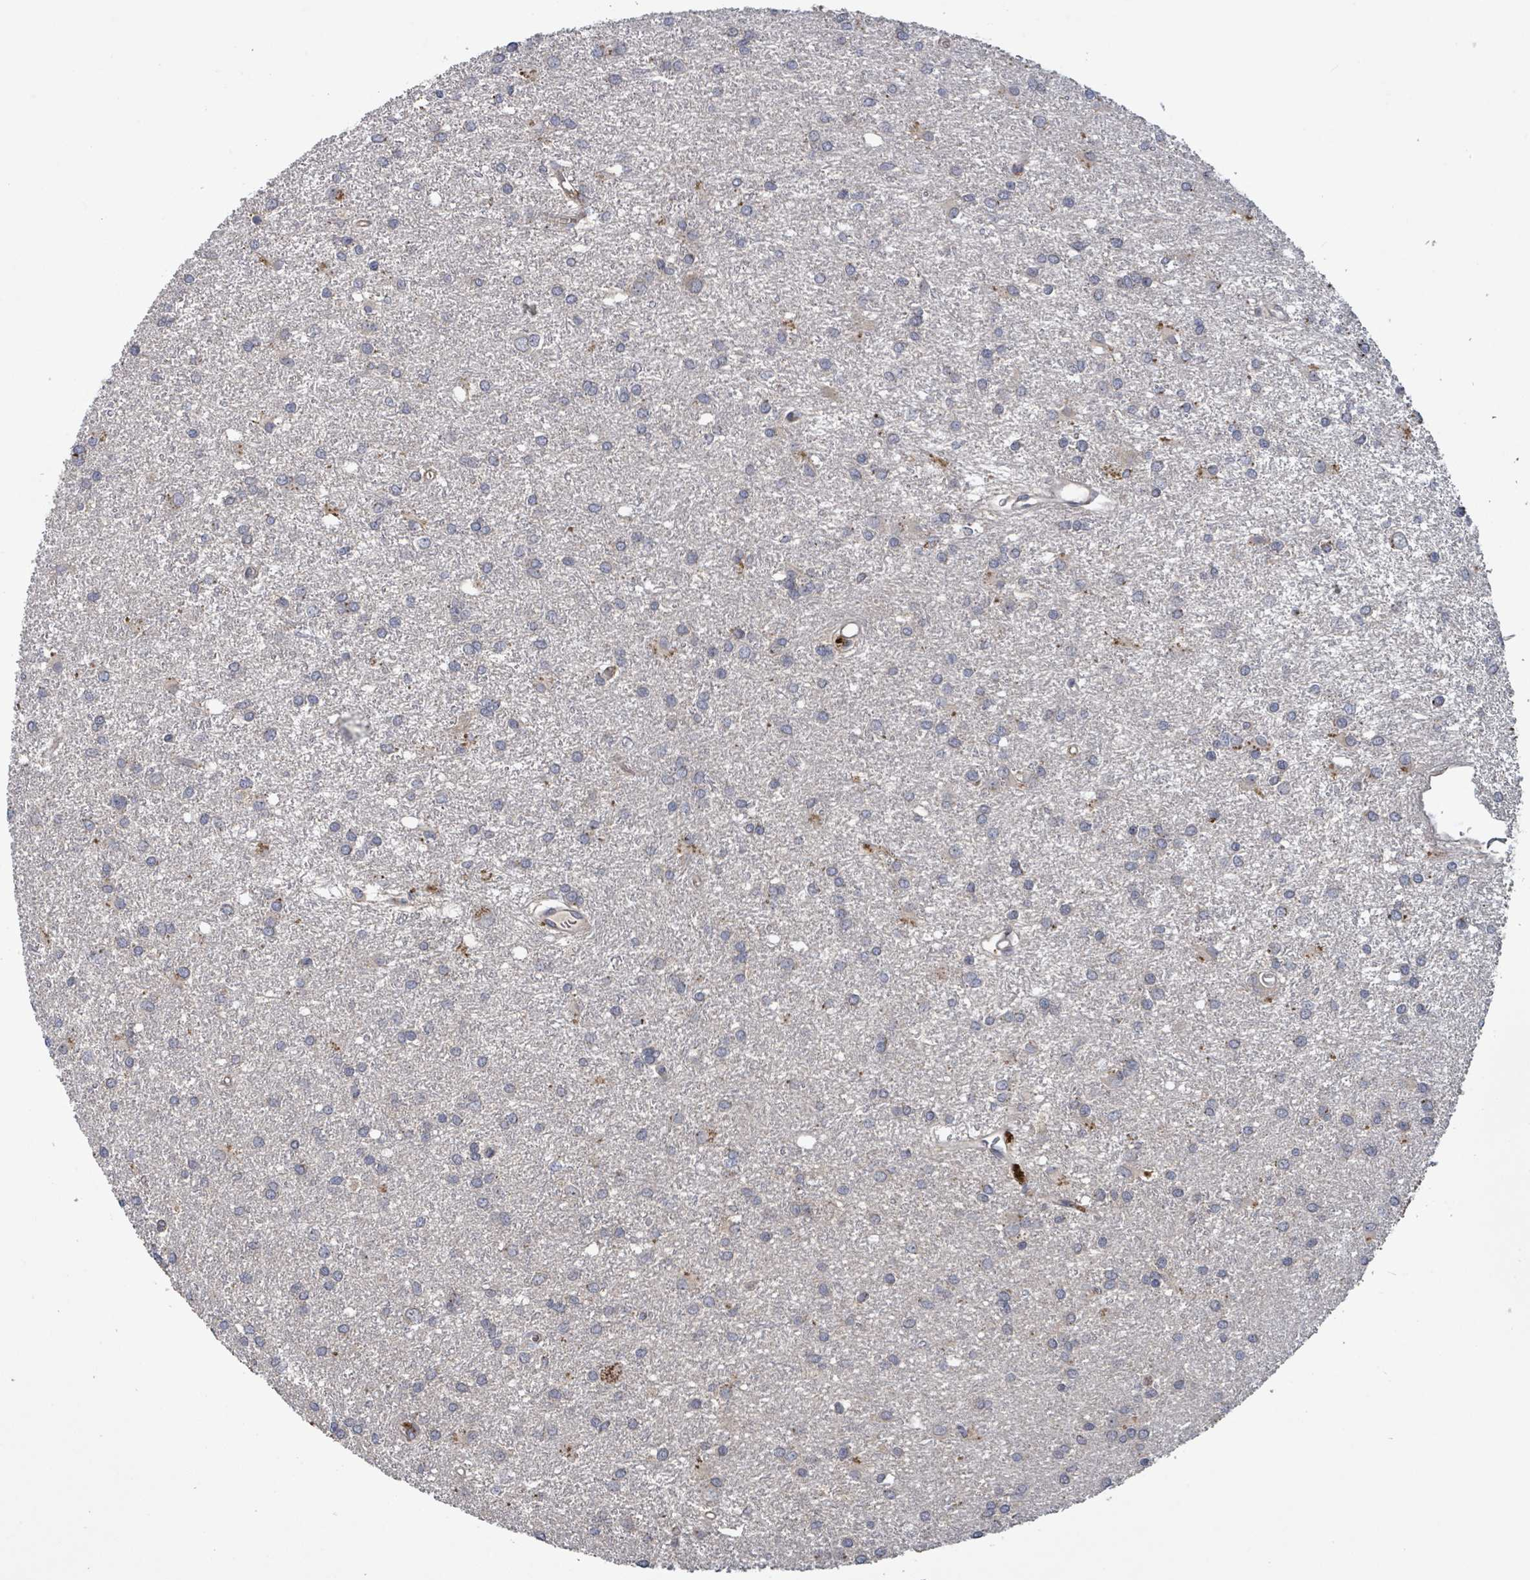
{"staining": {"intensity": "negative", "quantity": "none", "location": "none"}, "tissue": "glioma", "cell_type": "Tumor cells", "image_type": "cancer", "snomed": [{"axis": "morphology", "description": "Glioma, malignant, High grade"}, {"axis": "topography", "description": "Brain"}], "caption": "A photomicrograph of glioma stained for a protein displays no brown staining in tumor cells. (DAB (3,3'-diaminobenzidine) IHC, high magnification).", "gene": "SERPINE3", "patient": {"sex": "female", "age": 50}}